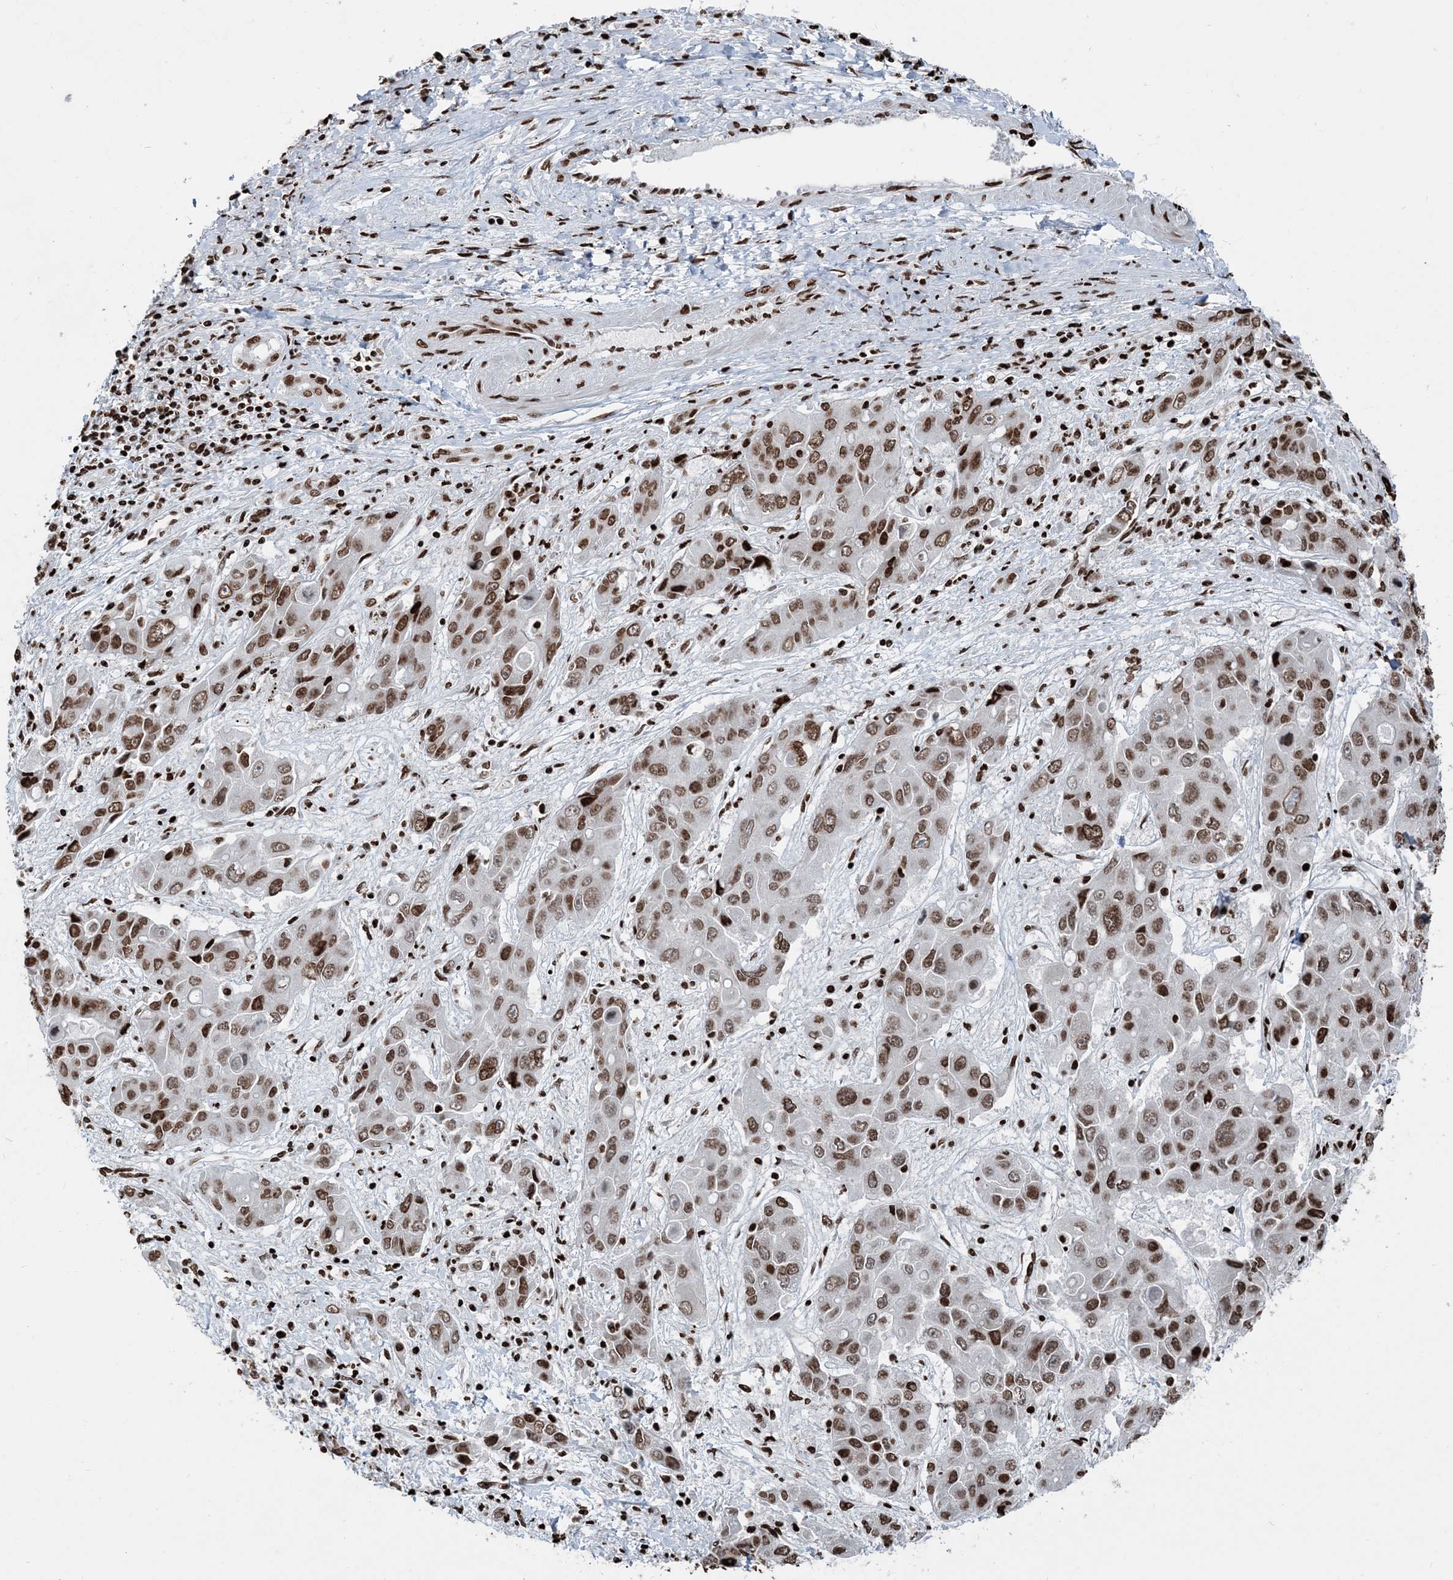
{"staining": {"intensity": "moderate", "quantity": ">75%", "location": "nuclear"}, "tissue": "liver cancer", "cell_type": "Tumor cells", "image_type": "cancer", "snomed": [{"axis": "morphology", "description": "Cholangiocarcinoma"}, {"axis": "topography", "description": "Liver"}], "caption": "Cholangiocarcinoma (liver) stained with a brown dye exhibits moderate nuclear positive expression in approximately >75% of tumor cells.", "gene": "H3-3B", "patient": {"sex": "male", "age": 67}}